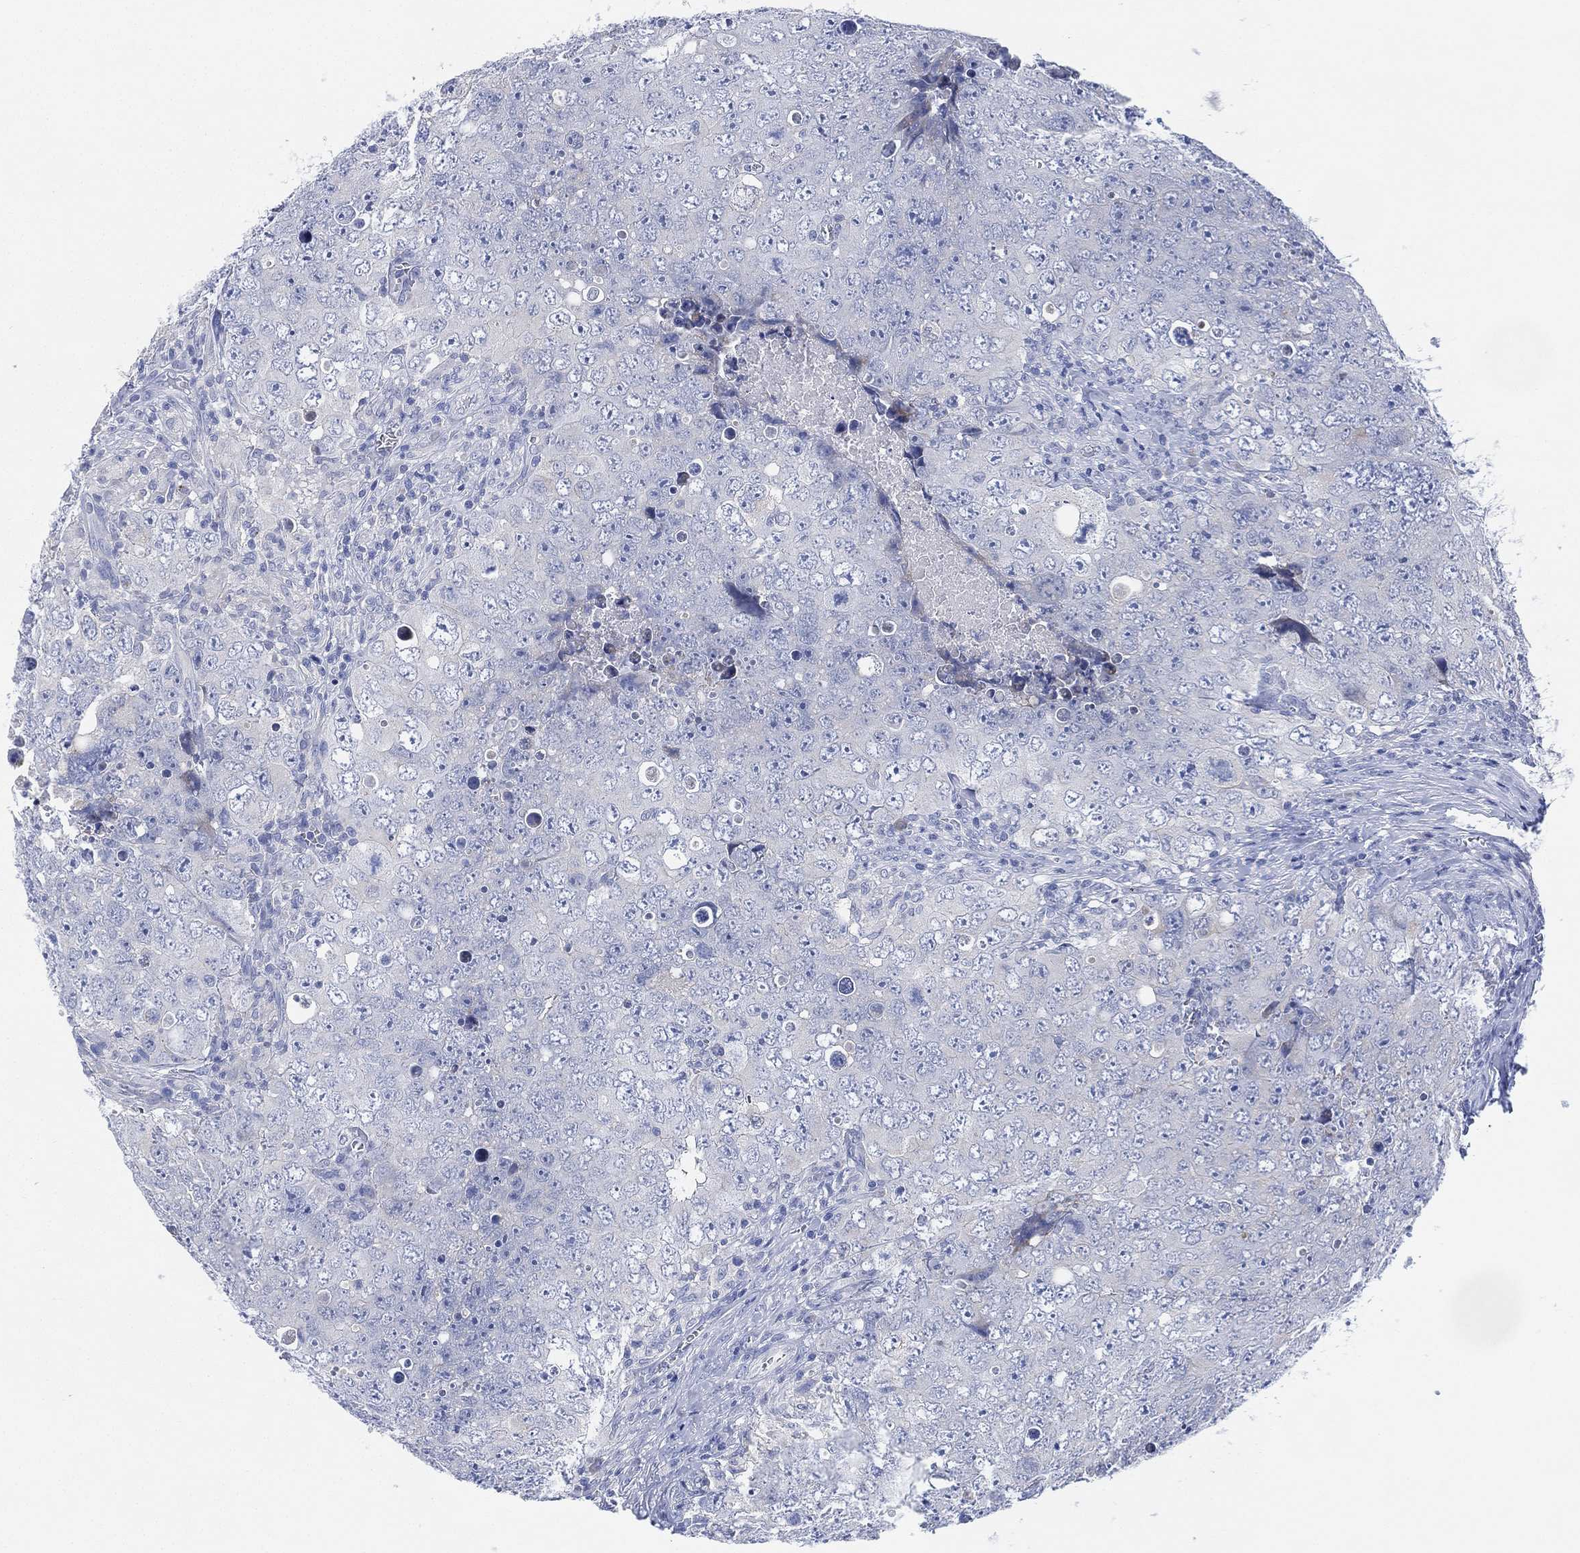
{"staining": {"intensity": "negative", "quantity": "none", "location": "none"}, "tissue": "testis cancer", "cell_type": "Tumor cells", "image_type": "cancer", "snomed": [{"axis": "morphology", "description": "Seminoma, NOS"}, {"axis": "topography", "description": "Testis"}], "caption": "Testis cancer (seminoma) was stained to show a protein in brown. There is no significant positivity in tumor cells.", "gene": "ADAD2", "patient": {"sex": "male", "age": 34}}